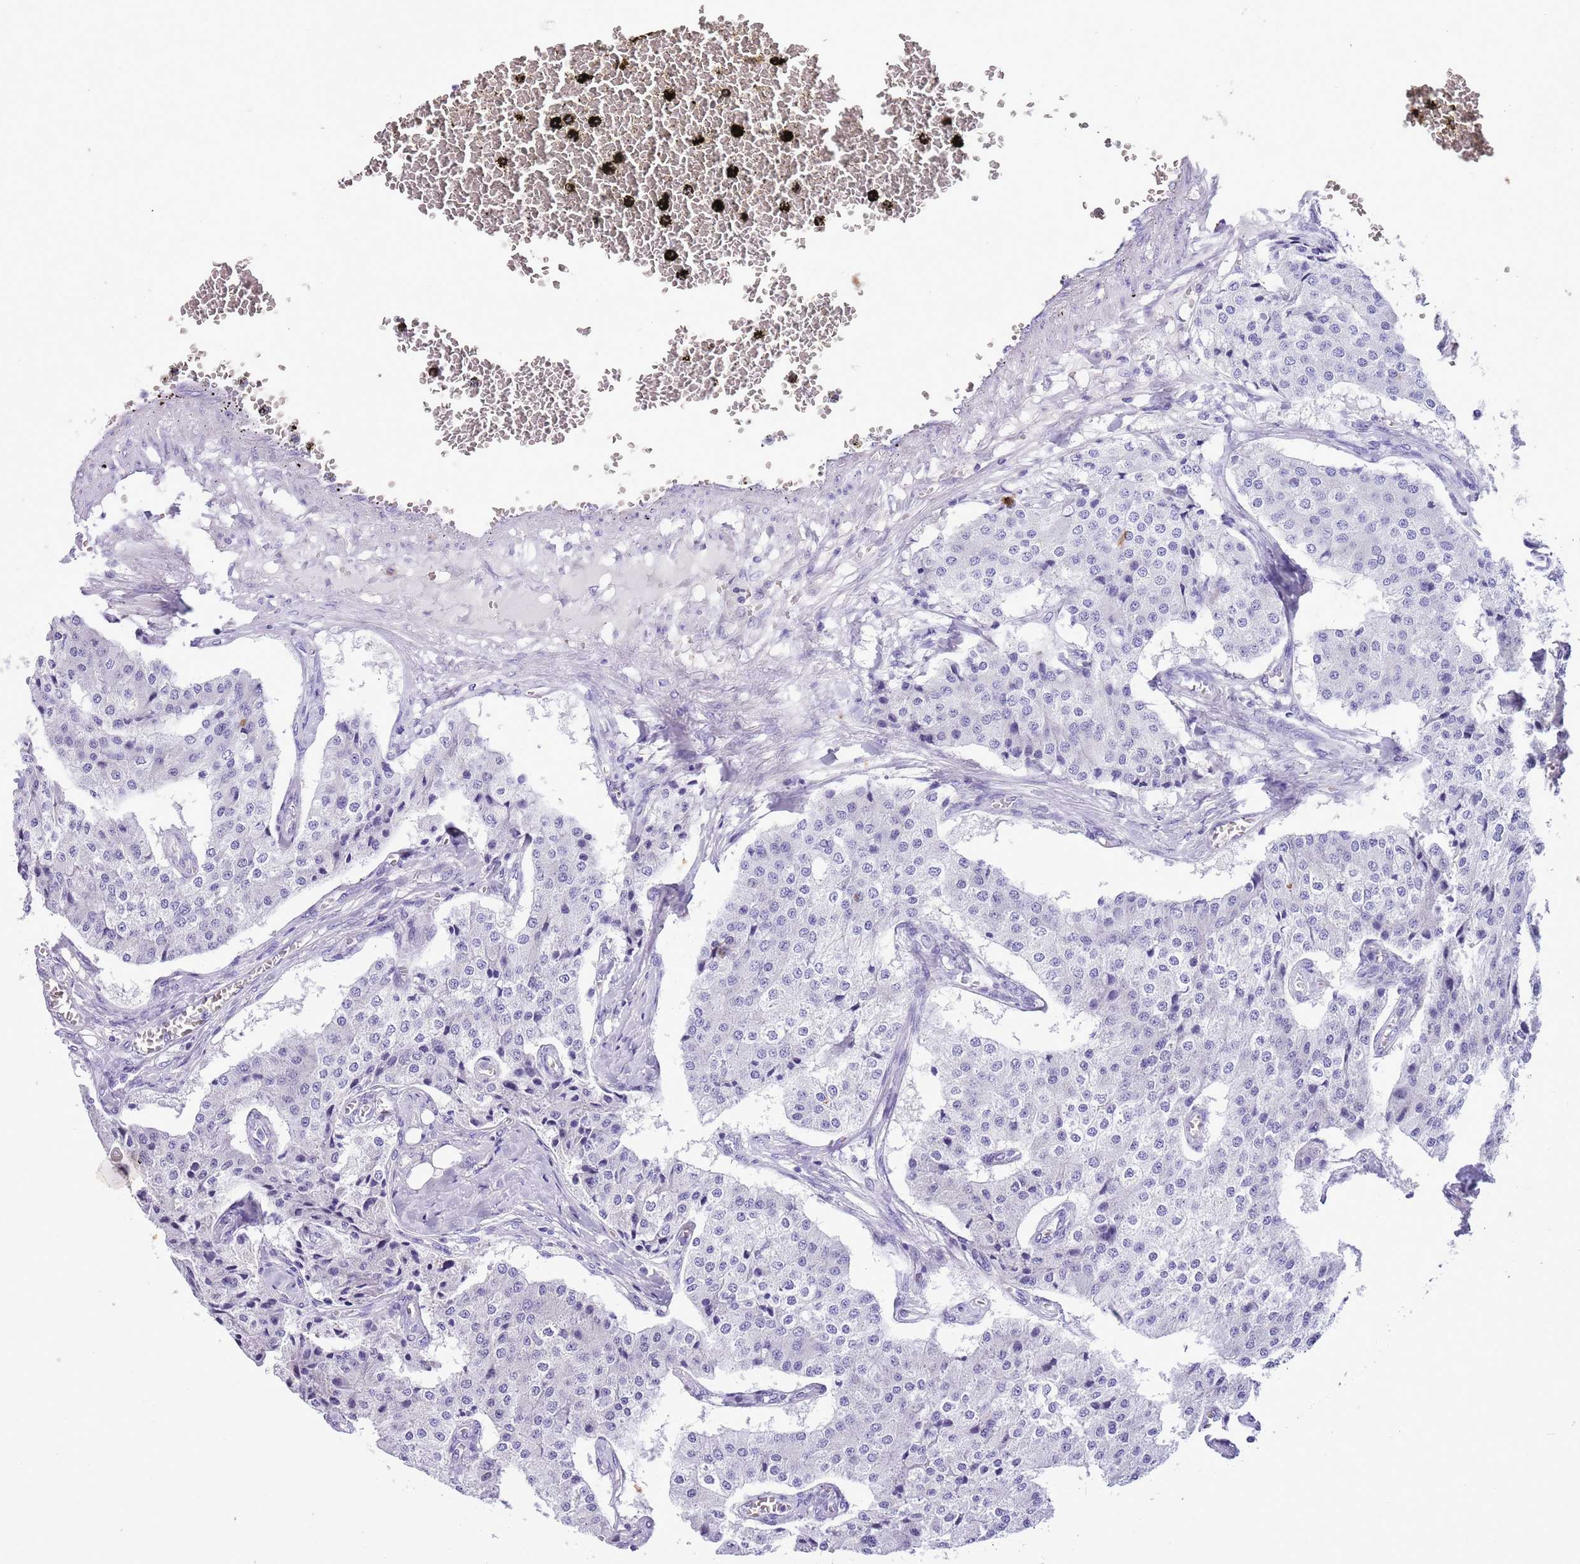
{"staining": {"intensity": "negative", "quantity": "none", "location": "none"}, "tissue": "carcinoid", "cell_type": "Tumor cells", "image_type": "cancer", "snomed": [{"axis": "morphology", "description": "Carcinoid, malignant, NOS"}, {"axis": "topography", "description": "Colon"}], "caption": "Photomicrograph shows no significant protein expression in tumor cells of carcinoid.", "gene": "TBC1D10B", "patient": {"sex": "female", "age": 52}}